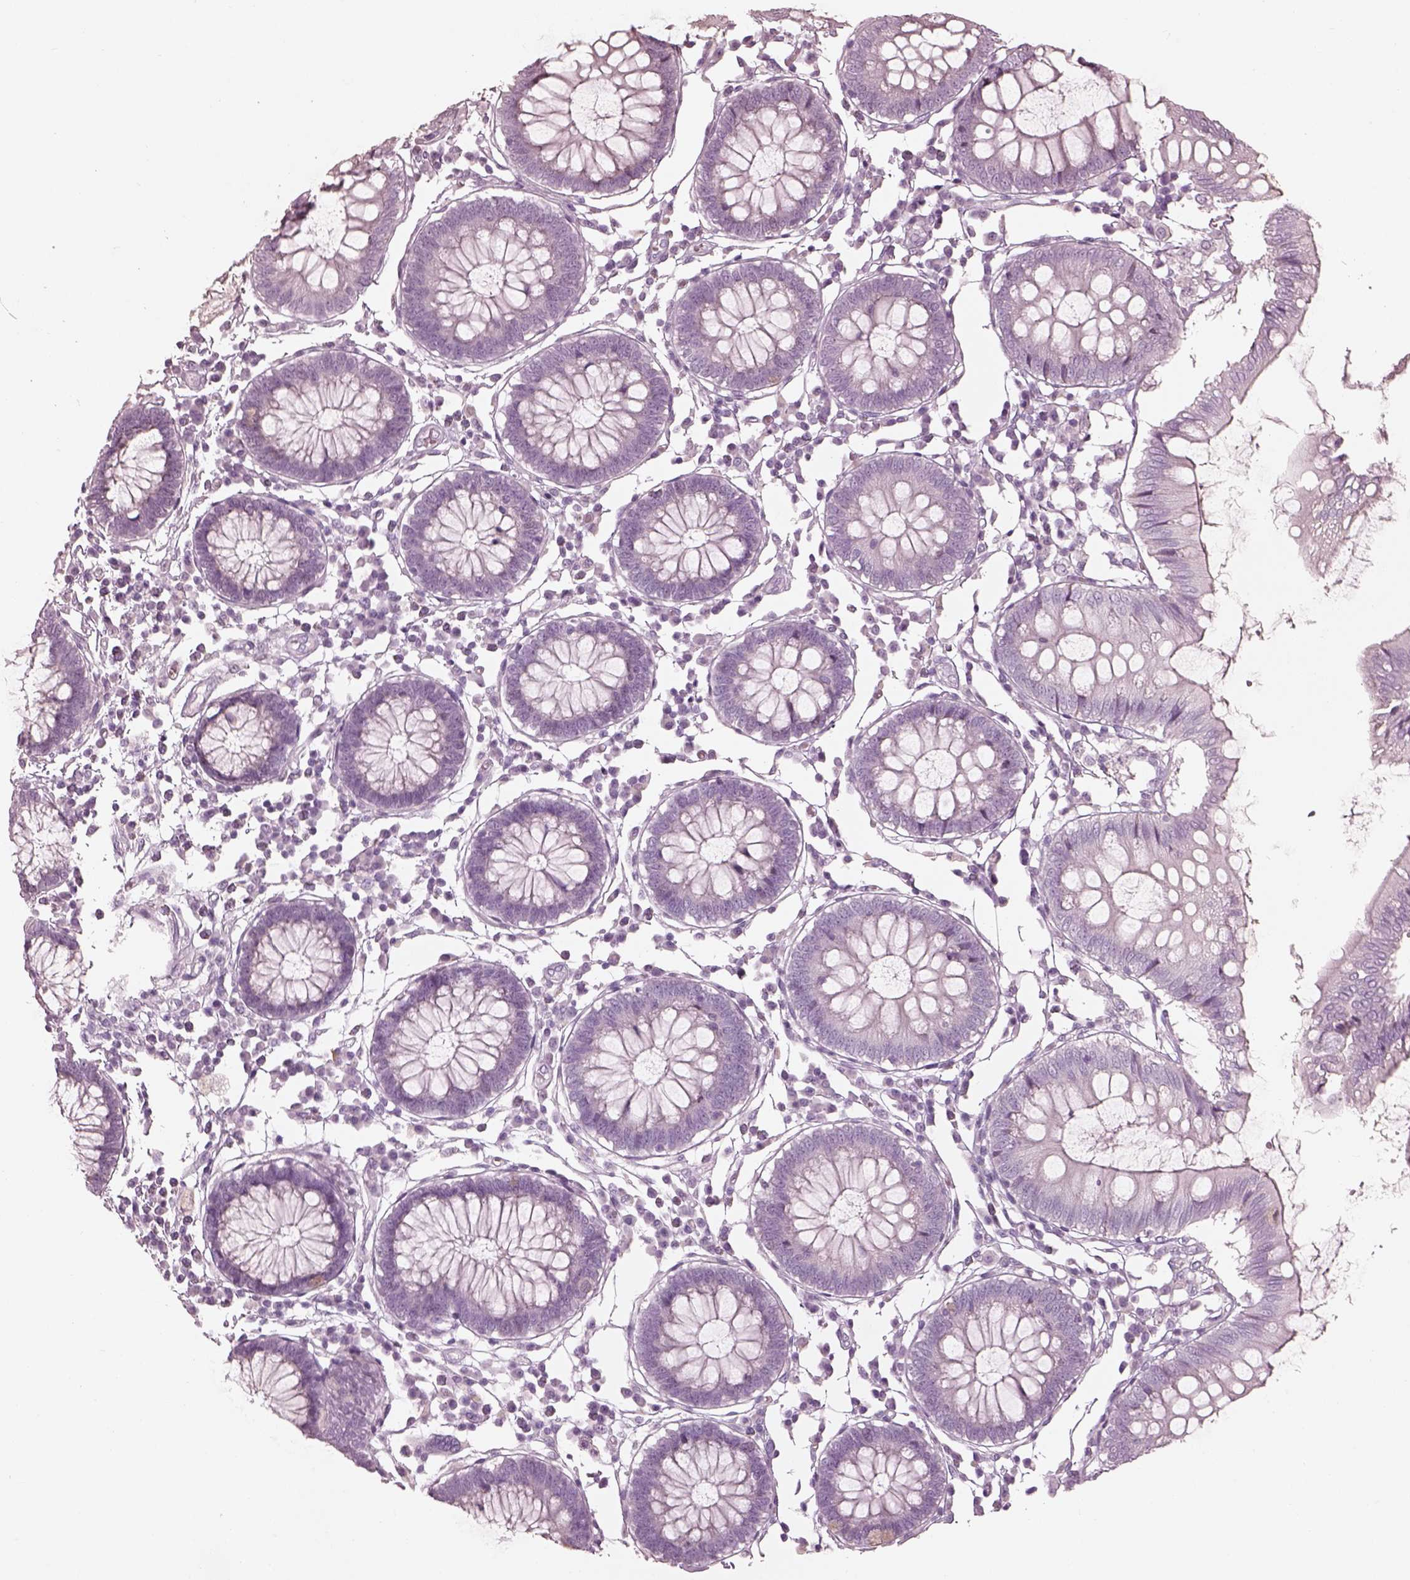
{"staining": {"intensity": "negative", "quantity": "none", "location": "none"}, "tissue": "colon", "cell_type": "Endothelial cells", "image_type": "normal", "snomed": [{"axis": "morphology", "description": "Normal tissue, NOS"}, {"axis": "morphology", "description": "Adenocarcinoma, NOS"}, {"axis": "topography", "description": "Colon"}], "caption": "This is an IHC histopathology image of unremarkable human colon. There is no staining in endothelial cells.", "gene": "KRTAP24", "patient": {"sex": "male", "age": 83}}